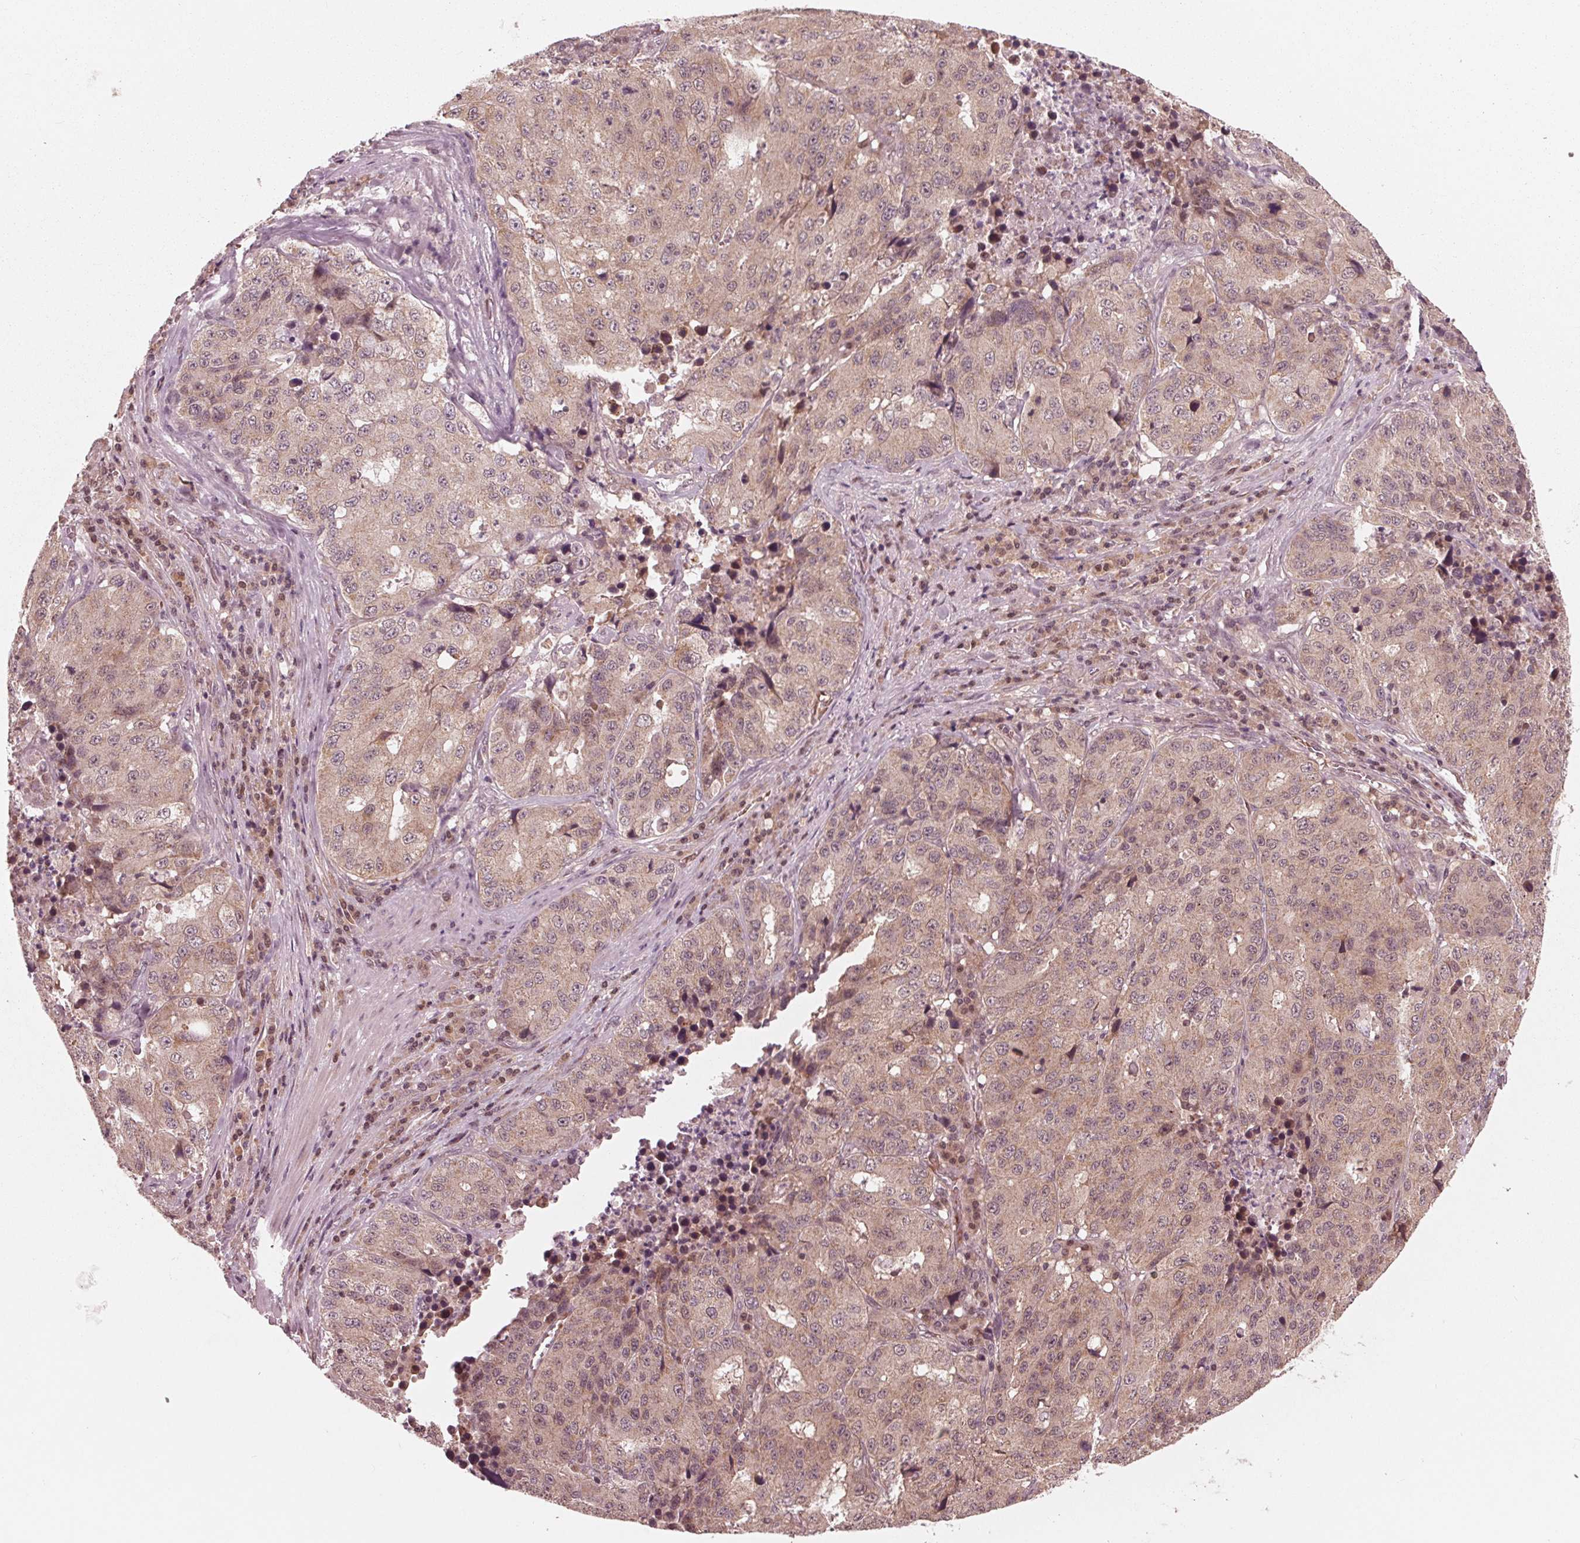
{"staining": {"intensity": "weak", "quantity": ">75%", "location": "cytoplasmic/membranous"}, "tissue": "stomach cancer", "cell_type": "Tumor cells", "image_type": "cancer", "snomed": [{"axis": "morphology", "description": "Adenocarcinoma, NOS"}, {"axis": "topography", "description": "Stomach"}], "caption": "Tumor cells demonstrate low levels of weak cytoplasmic/membranous expression in about >75% of cells in human adenocarcinoma (stomach).", "gene": "UBALD1", "patient": {"sex": "male", "age": 71}}